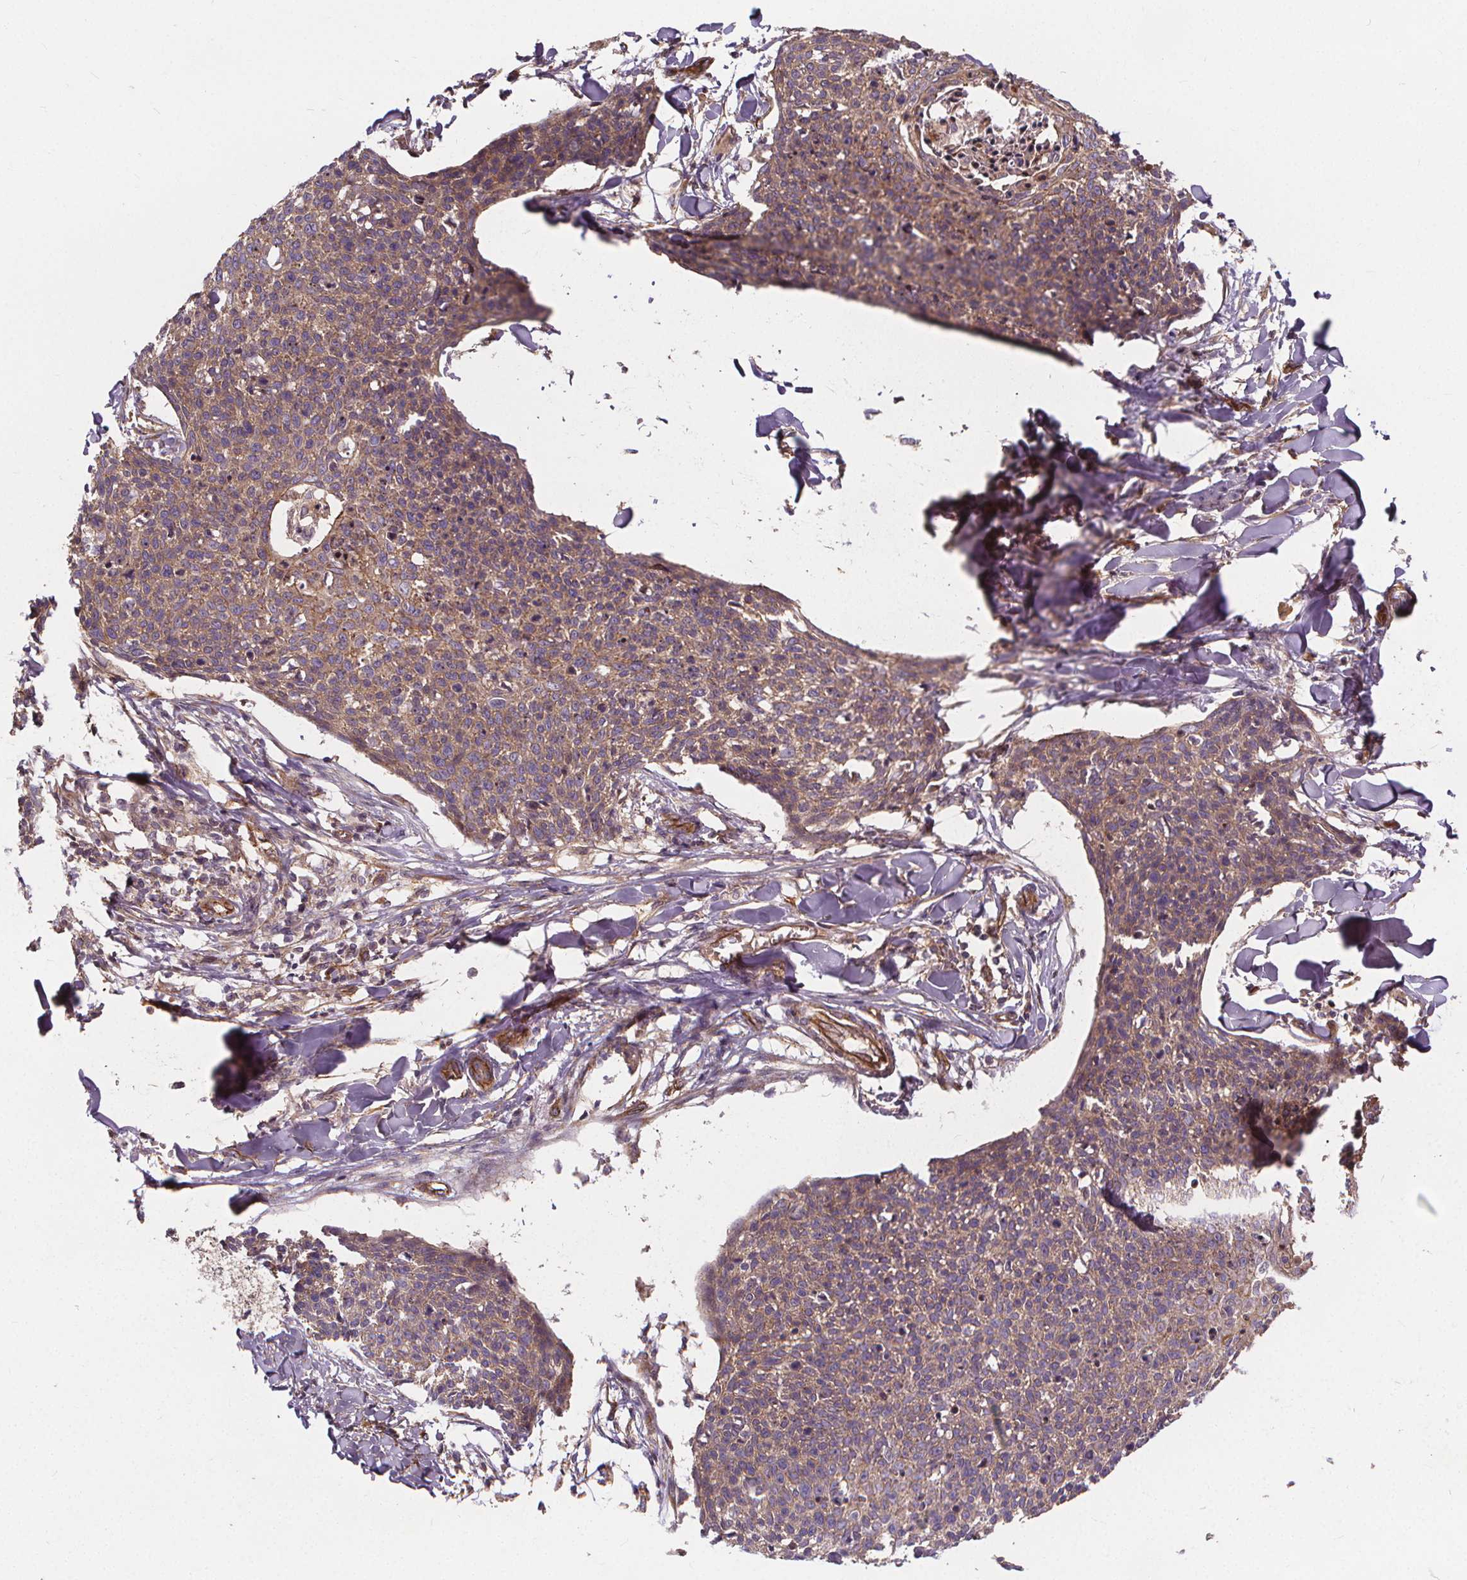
{"staining": {"intensity": "moderate", "quantity": ">75%", "location": "cytoplasmic/membranous"}, "tissue": "skin cancer", "cell_type": "Tumor cells", "image_type": "cancer", "snomed": [{"axis": "morphology", "description": "Squamous cell carcinoma, NOS"}, {"axis": "topography", "description": "Skin"}, {"axis": "topography", "description": "Vulva"}], "caption": "The histopathology image demonstrates staining of squamous cell carcinoma (skin), revealing moderate cytoplasmic/membranous protein positivity (brown color) within tumor cells. The protein is stained brown, and the nuclei are stained in blue (DAB (3,3'-diaminobenzidine) IHC with brightfield microscopy, high magnification).", "gene": "CLINT1", "patient": {"sex": "female", "age": 75}}